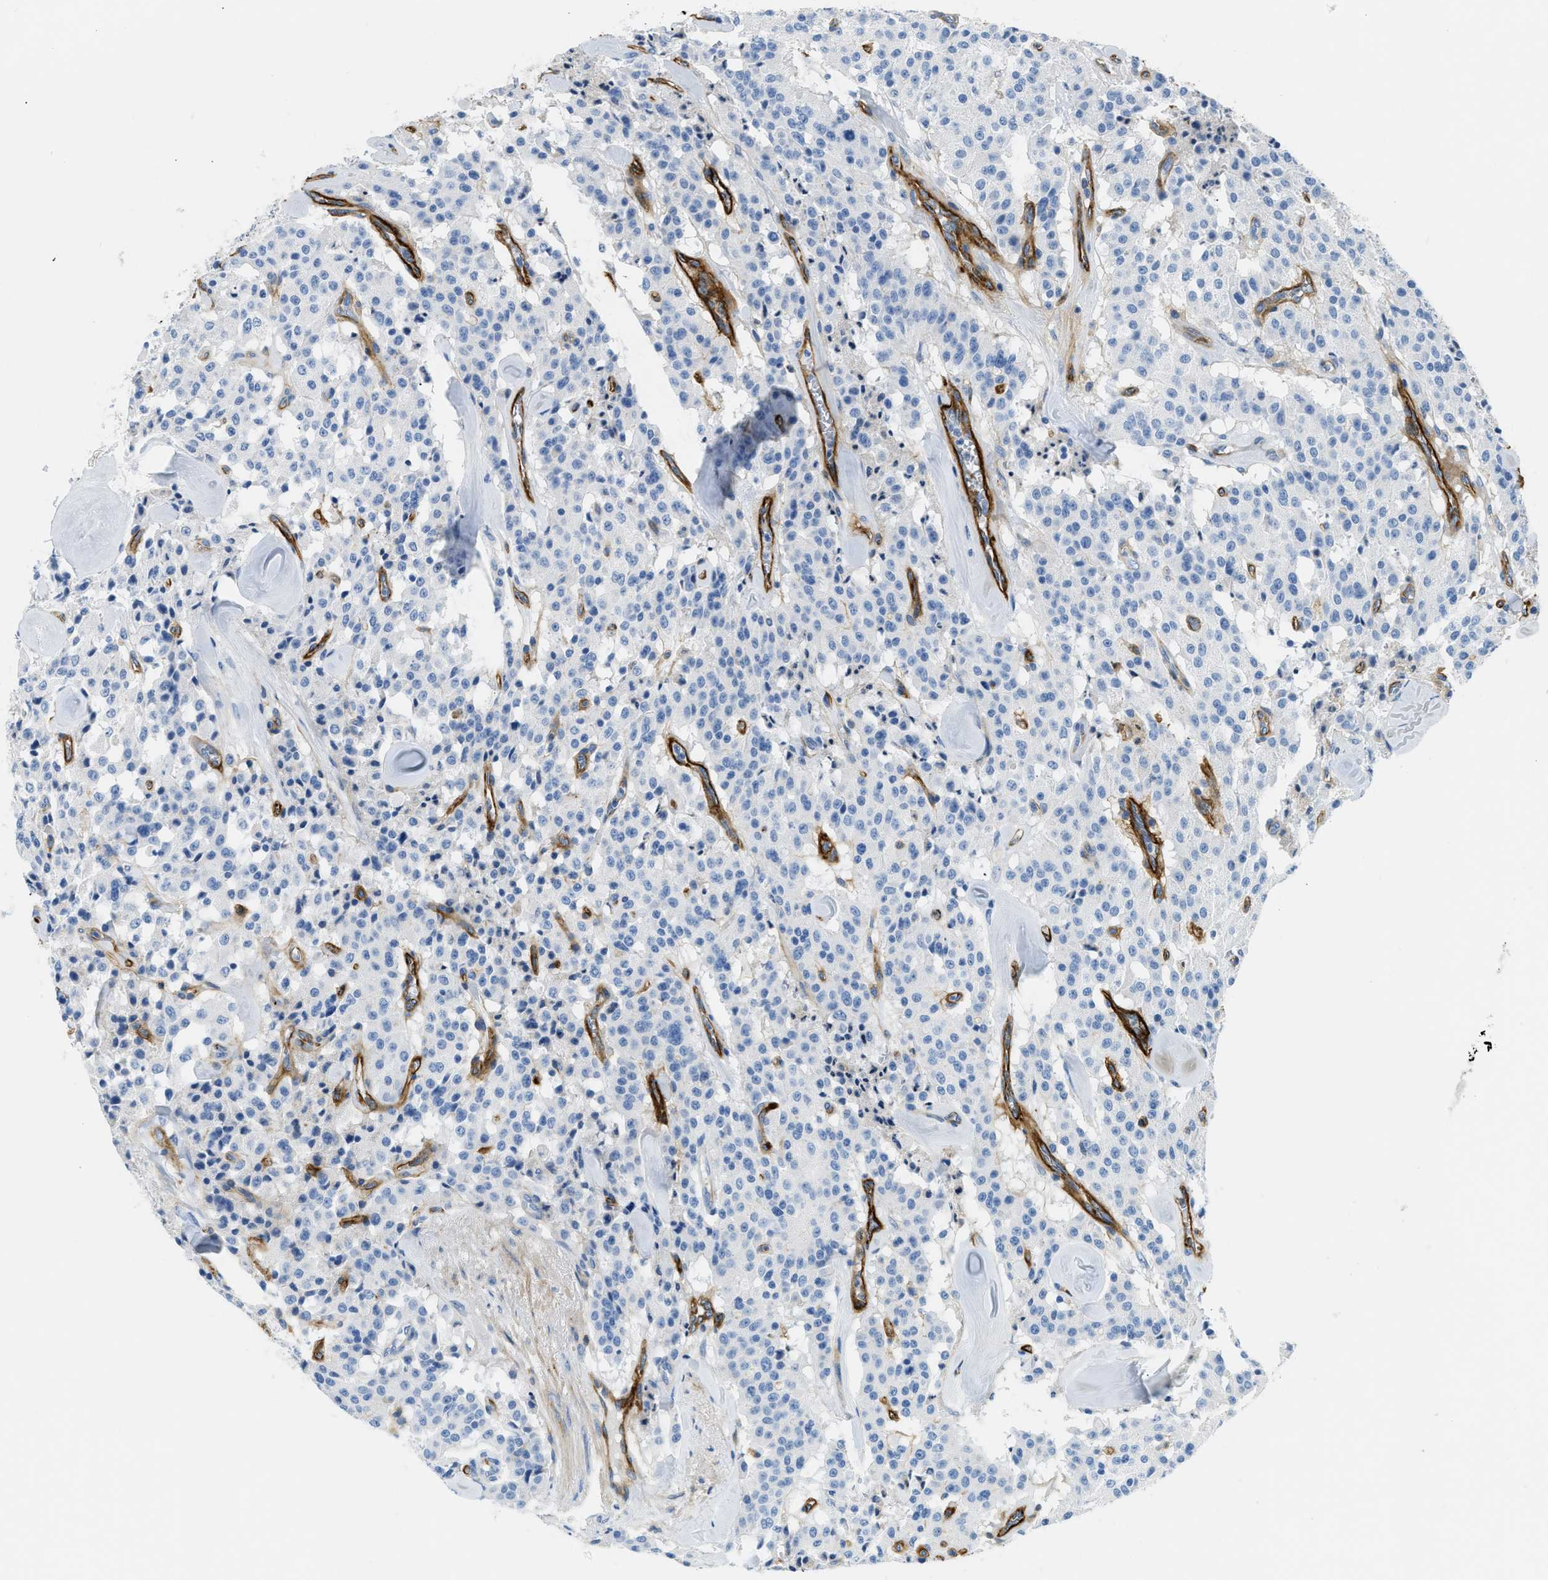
{"staining": {"intensity": "negative", "quantity": "none", "location": "none"}, "tissue": "carcinoid", "cell_type": "Tumor cells", "image_type": "cancer", "snomed": [{"axis": "morphology", "description": "Carcinoid, malignant, NOS"}, {"axis": "topography", "description": "Lung"}], "caption": "A photomicrograph of carcinoid (malignant) stained for a protein reveals no brown staining in tumor cells.", "gene": "COL15A1", "patient": {"sex": "male", "age": 30}}